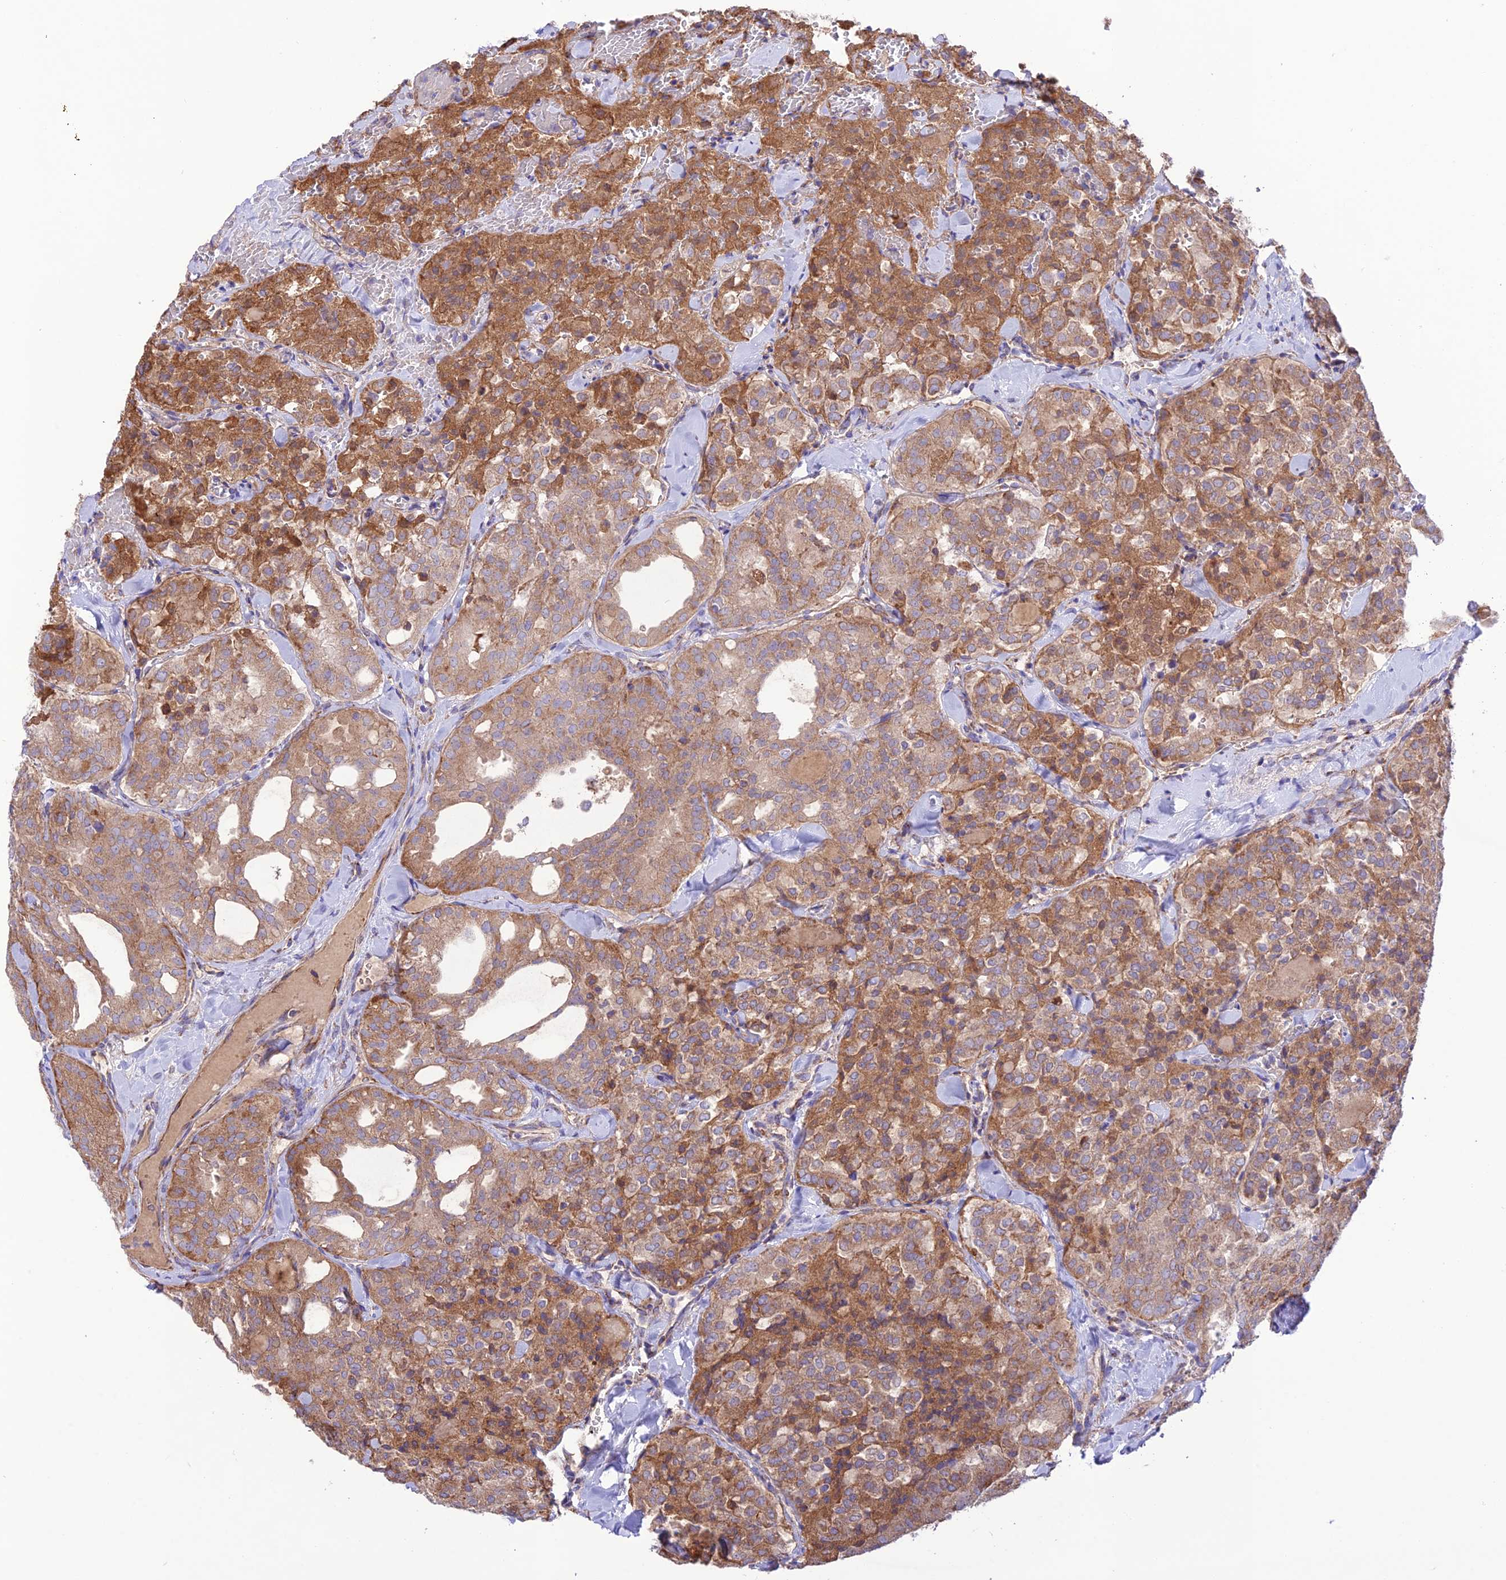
{"staining": {"intensity": "moderate", "quantity": ">75%", "location": "cytoplasmic/membranous"}, "tissue": "thyroid cancer", "cell_type": "Tumor cells", "image_type": "cancer", "snomed": [{"axis": "morphology", "description": "Follicular adenoma carcinoma, NOS"}, {"axis": "topography", "description": "Thyroid gland"}], "caption": "Immunohistochemistry photomicrograph of neoplastic tissue: human thyroid cancer stained using immunohistochemistry reveals medium levels of moderate protein expression localized specifically in the cytoplasmic/membranous of tumor cells, appearing as a cytoplasmic/membranous brown color.", "gene": "UAP1L1", "patient": {"sex": "male", "age": 75}}